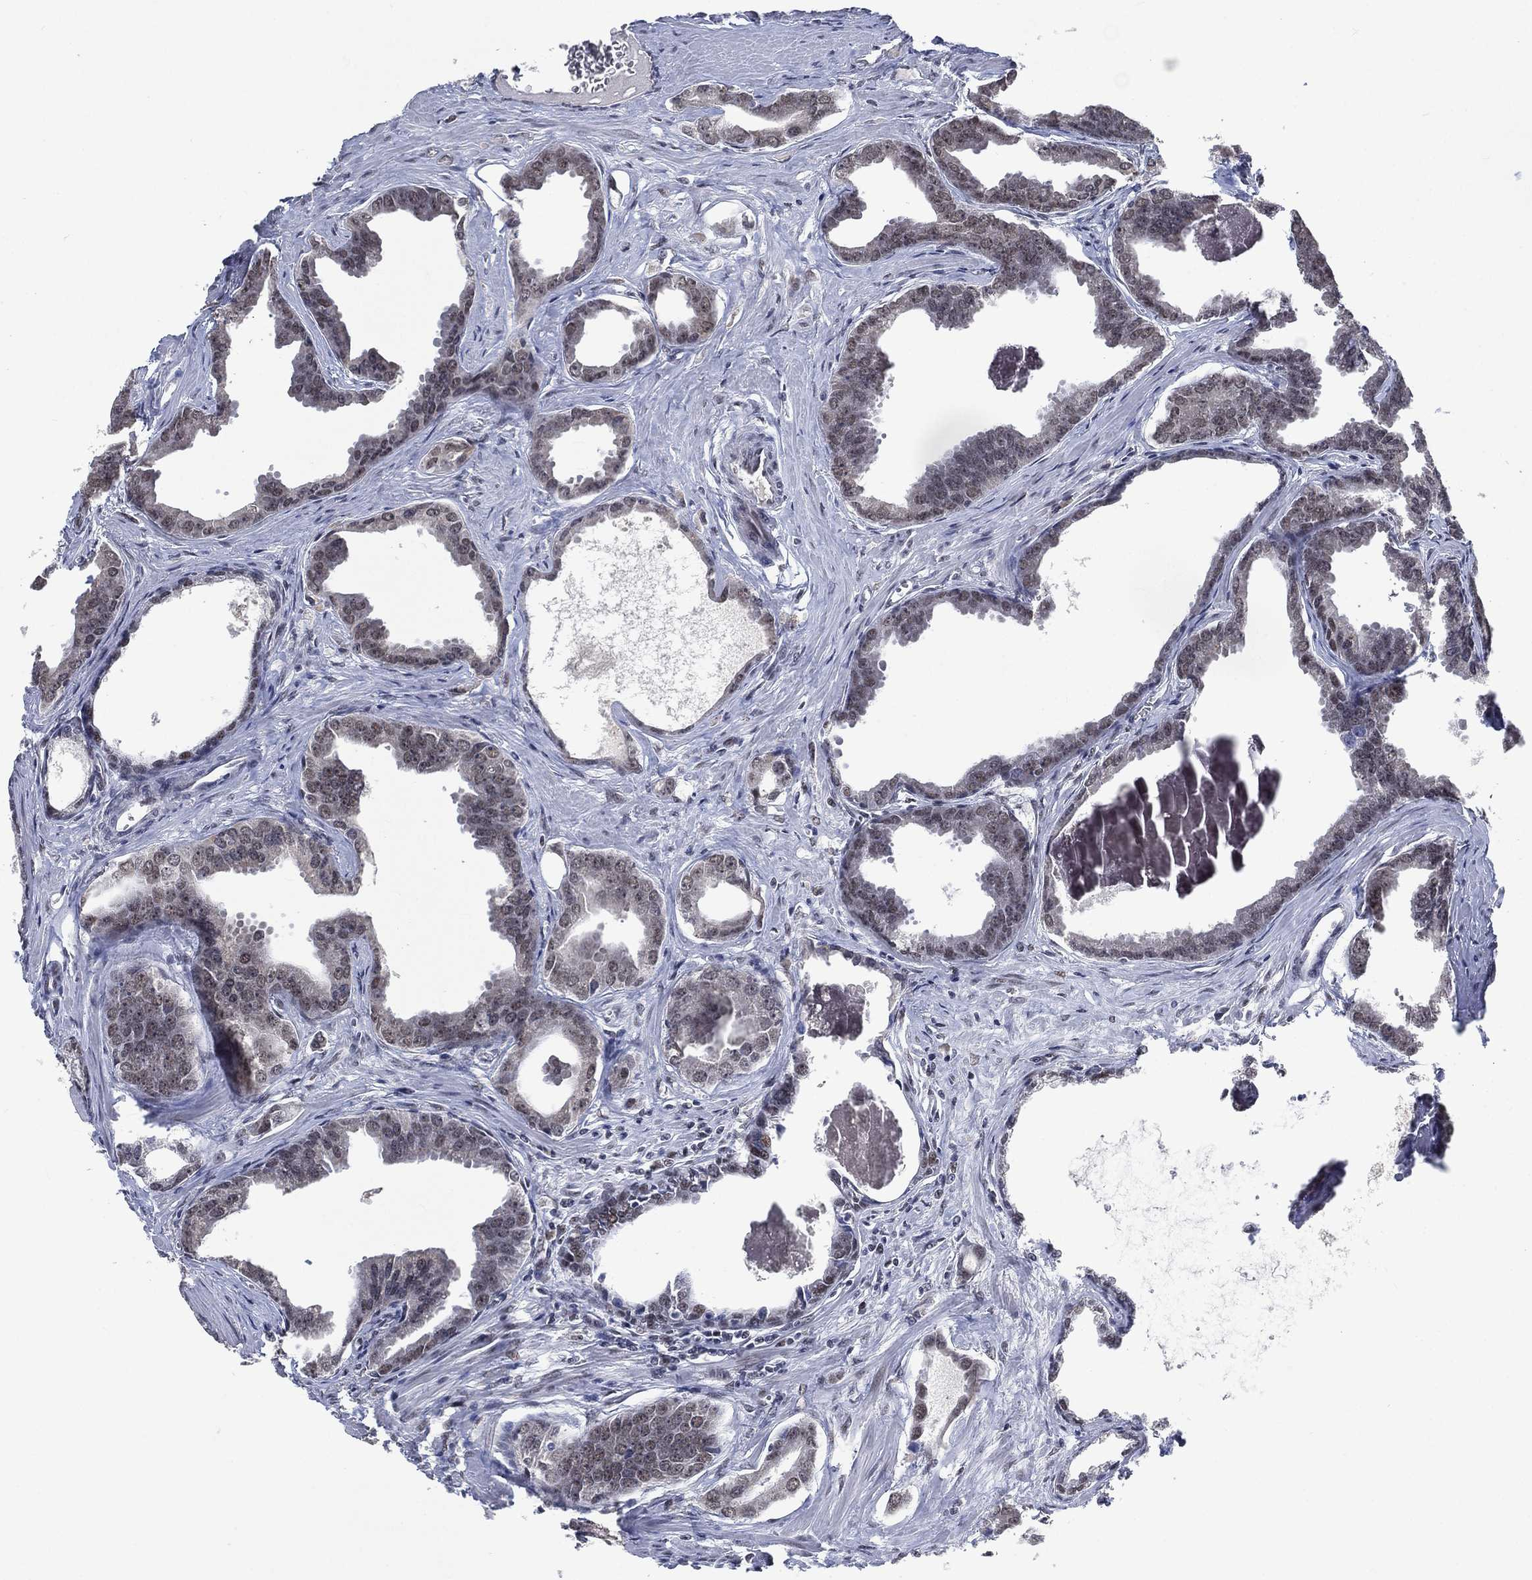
{"staining": {"intensity": "negative", "quantity": "none", "location": "none"}, "tissue": "prostate cancer", "cell_type": "Tumor cells", "image_type": "cancer", "snomed": [{"axis": "morphology", "description": "Adenocarcinoma, NOS"}, {"axis": "topography", "description": "Prostate"}], "caption": "IHC photomicrograph of human adenocarcinoma (prostate) stained for a protein (brown), which demonstrates no expression in tumor cells.", "gene": "YLPM1", "patient": {"sex": "male", "age": 66}}